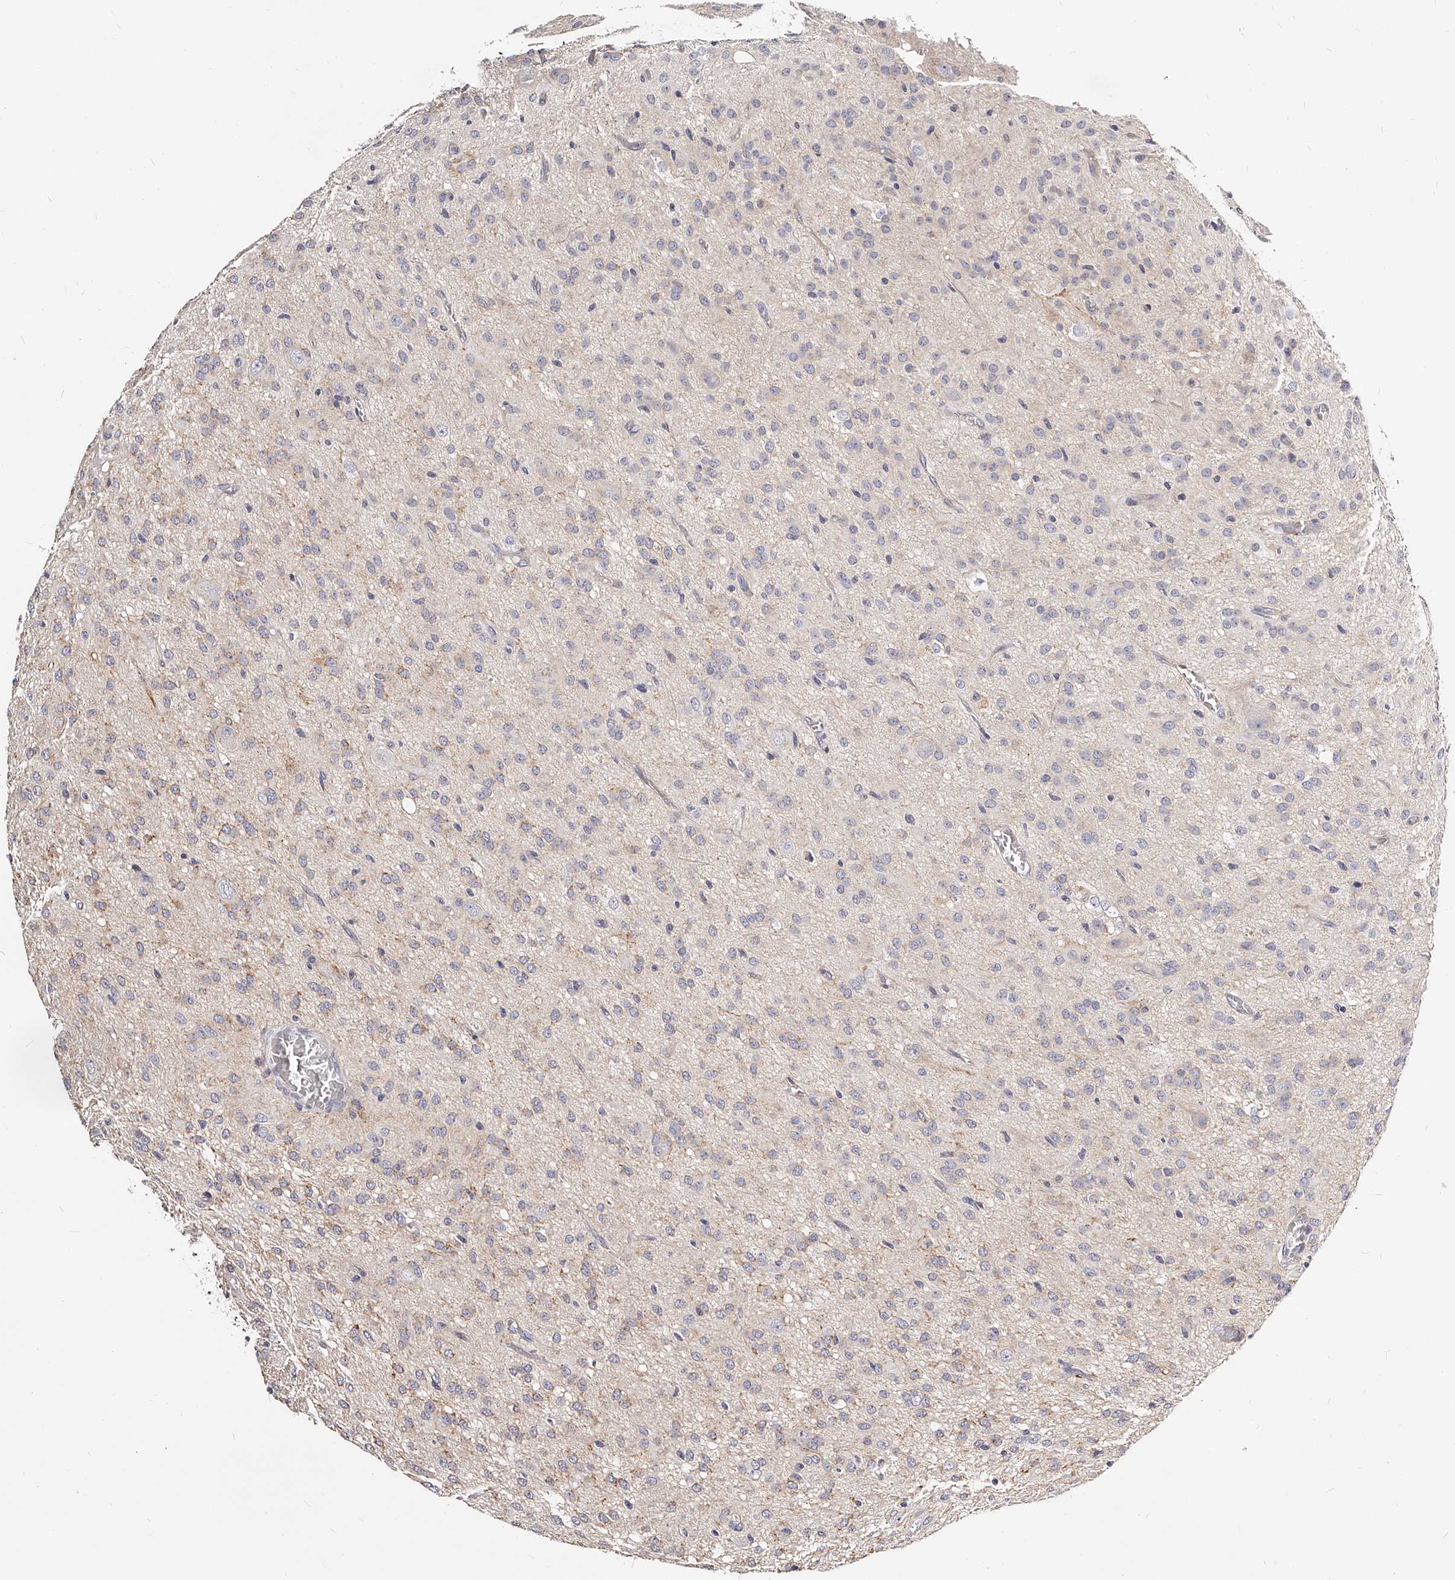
{"staining": {"intensity": "weak", "quantity": "<25%", "location": "cytoplasmic/membranous"}, "tissue": "glioma", "cell_type": "Tumor cells", "image_type": "cancer", "snomed": [{"axis": "morphology", "description": "Glioma, malignant, High grade"}, {"axis": "topography", "description": "Brain"}], "caption": "Tumor cells are negative for protein expression in human glioma. The staining is performed using DAB (3,3'-diaminobenzidine) brown chromogen with nuclei counter-stained in using hematoxylin.", "gene": "CD82", "patient": {"sex": "female", "age": 59}}